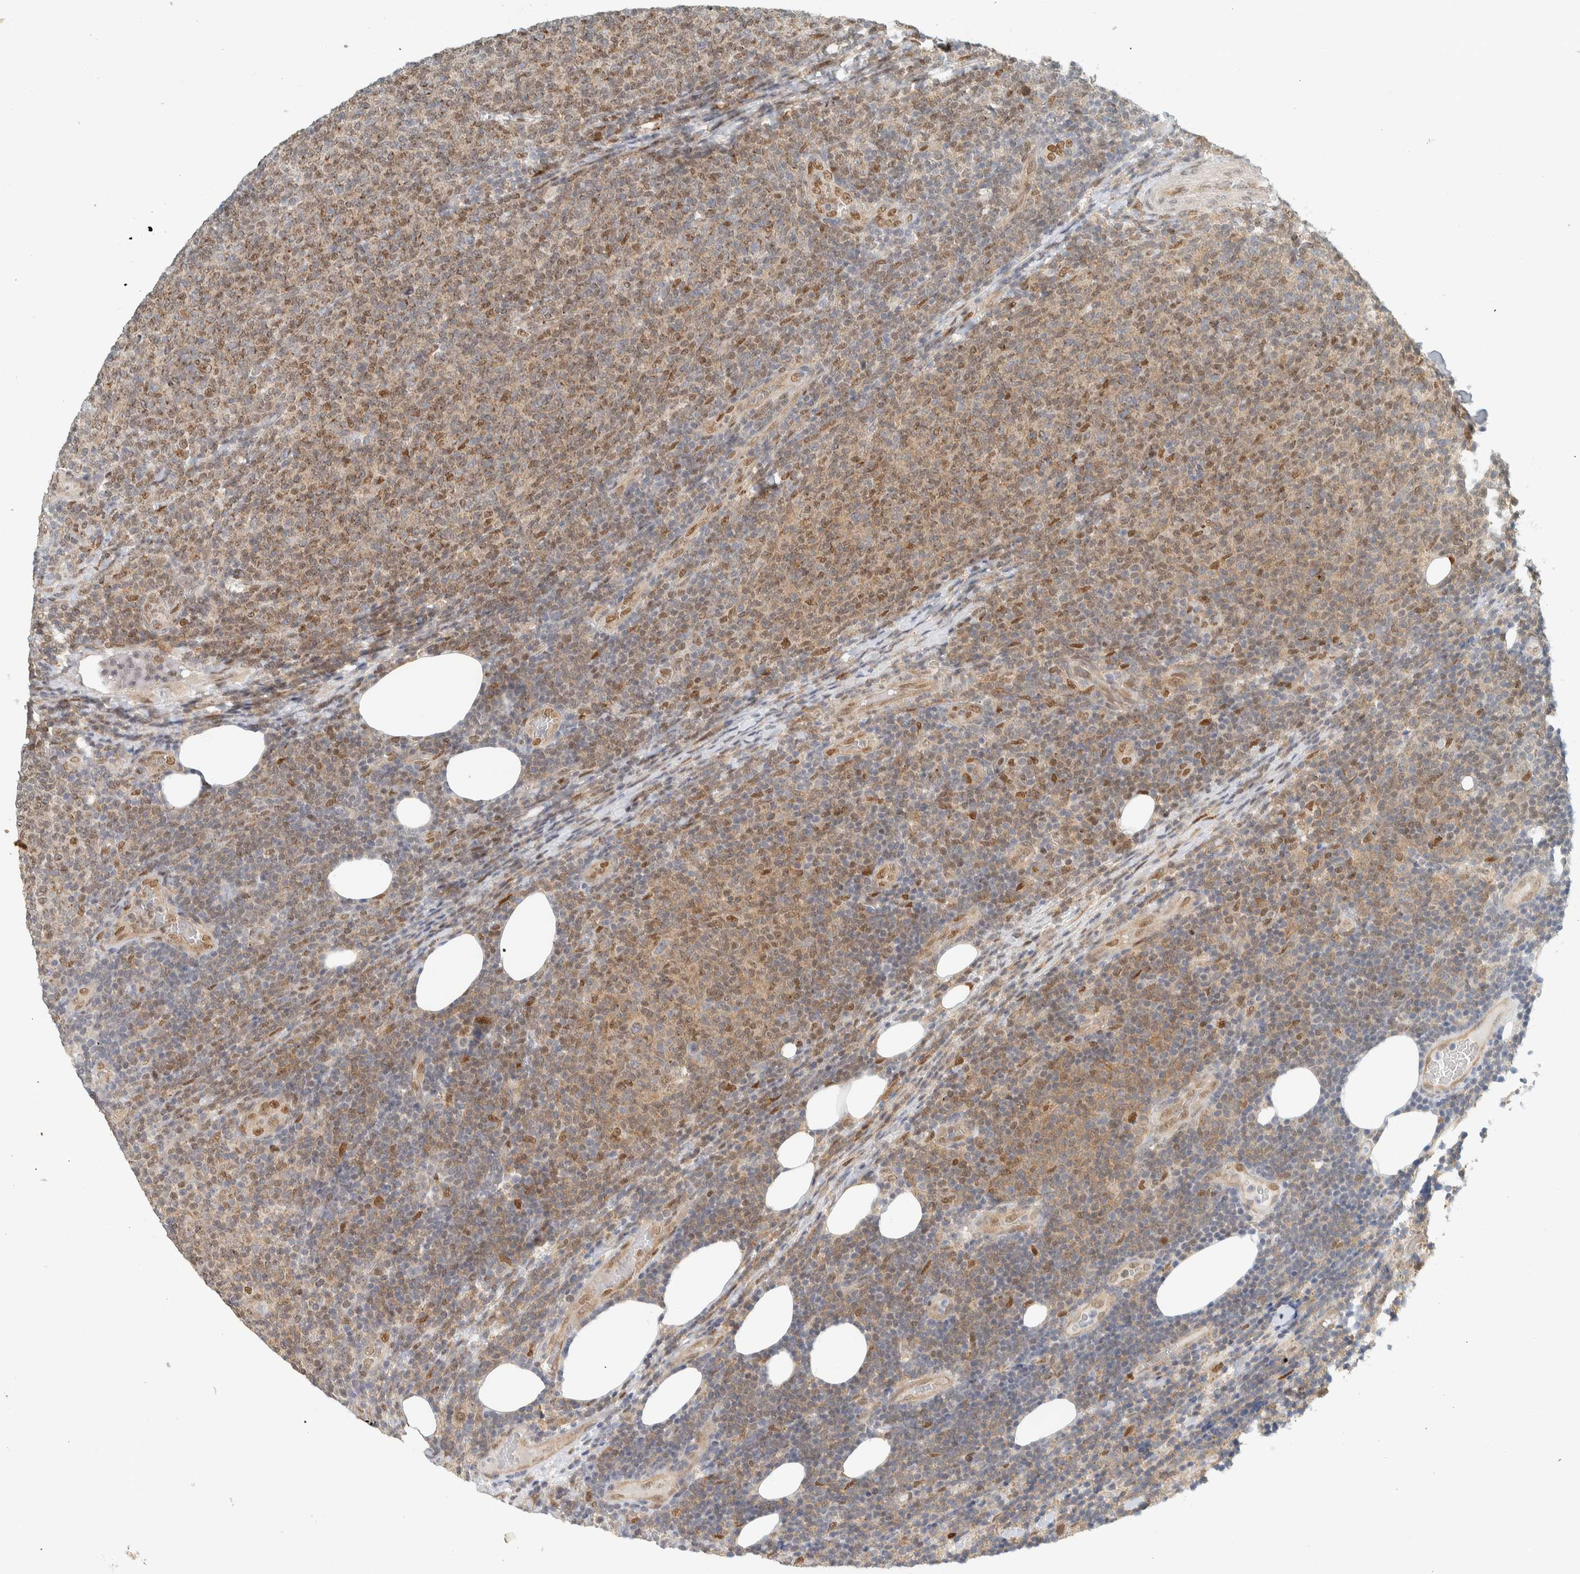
{"staining": {"intensity": "weak", "quantity": ">75%", "location": "cytoplasmic/membranous,nuclear"}, "tissue": "lymphoma", "cell_type": "Tumor cells", "image_type": "cancer", "snomed": [{"axis": "morphology", "description": "Malignant lymphoma, non-Hodgkin's type, Low grade"}, {"axis": "topography", "description": "Lymph node"}], "caption": "Lymphoma stained with a brown dye demonstrates weak cytoplasmic/membranous and nuclear positive expression in about >75% of tumor cells.", "gene": "TFE3", "patient": {"sex": "male", "age": 66}}